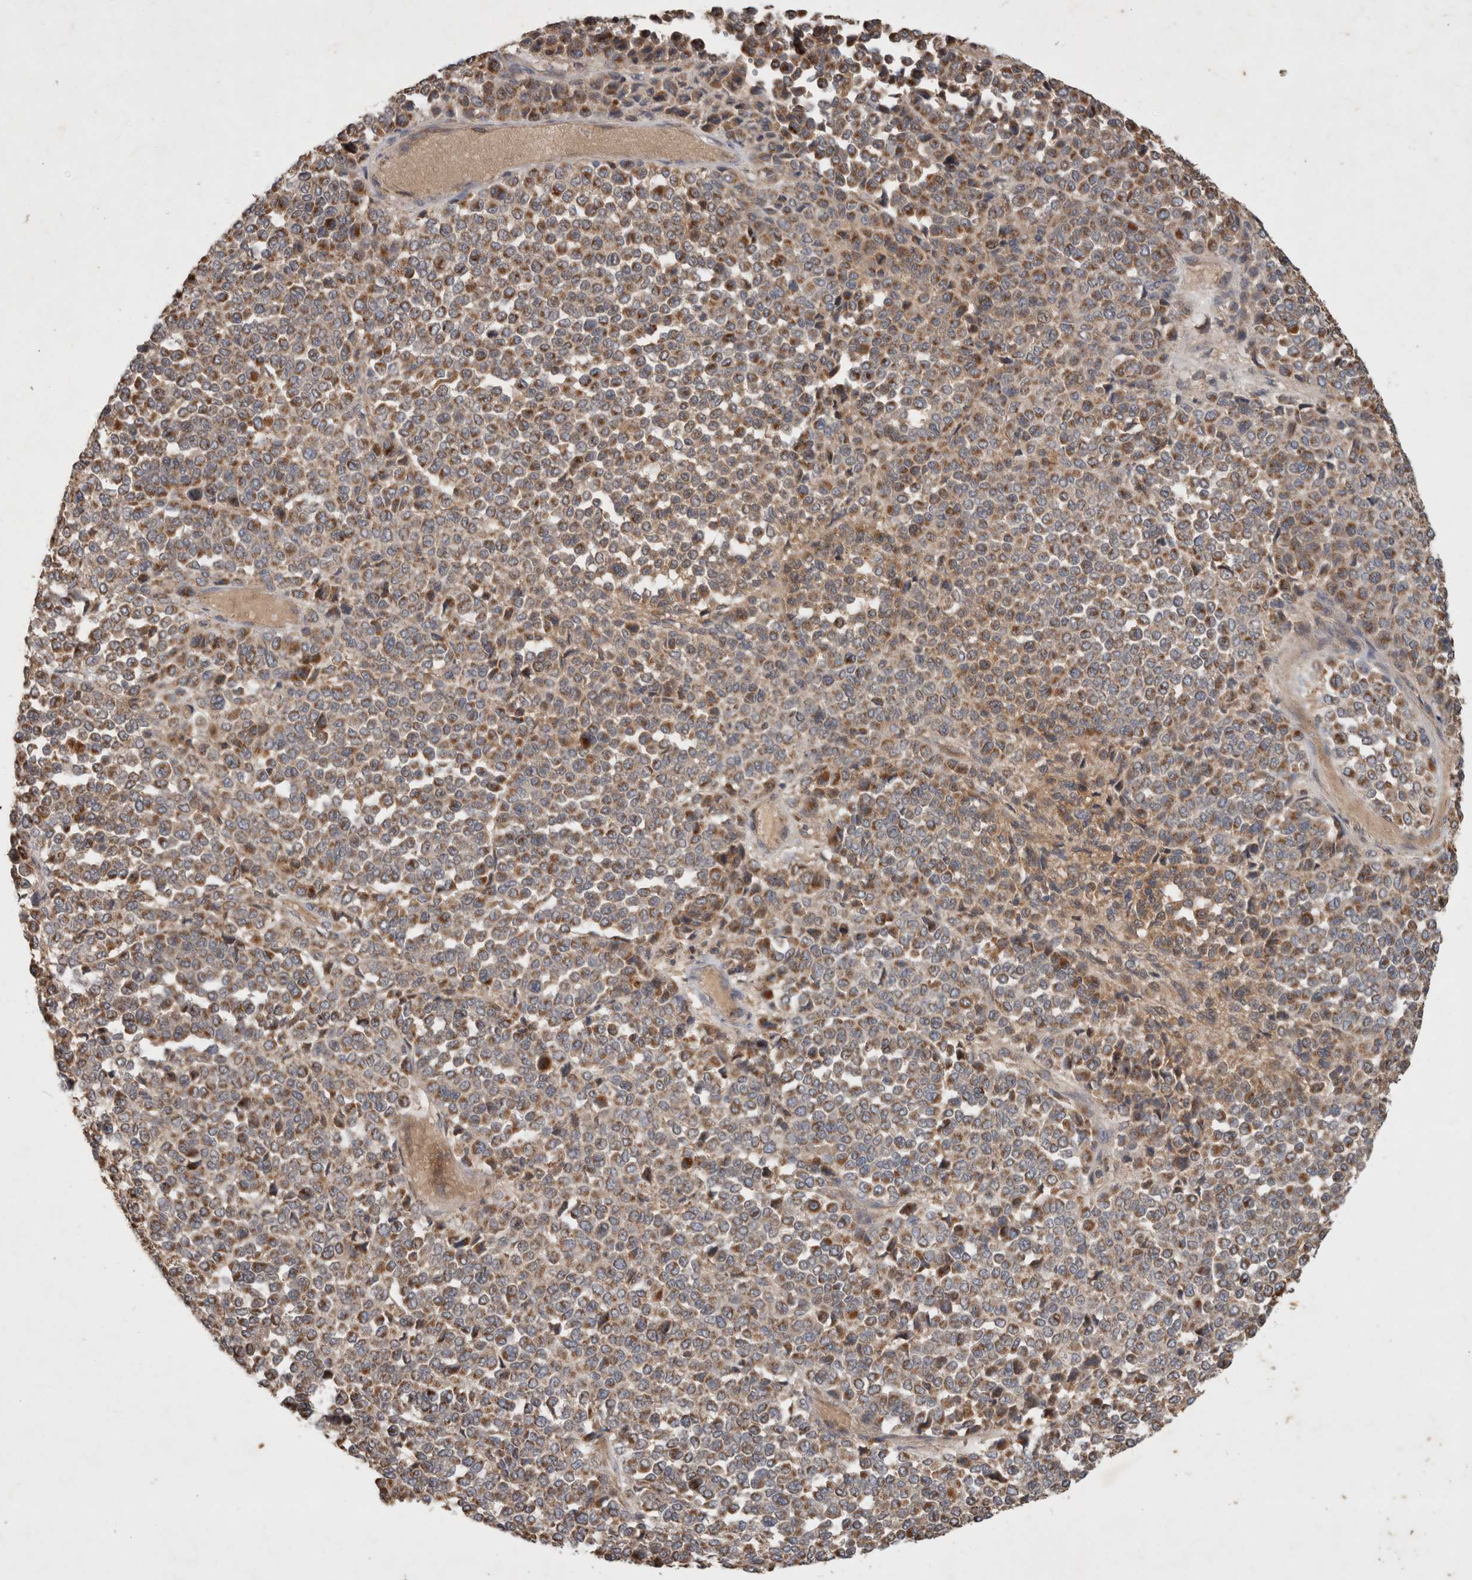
{"staining": {"intensity": "moderate", "quantity": ">75%", "location": "cytoplasmic/membranous"}, "tissue": "melanoma", "cell_type": "Tumor cells", "image_type": "cancer", "snomed": [{"axis": "morphology", "description": "Malignant melanoma, Metastatic site"}, {"axis": "topography", "description": "Pancreas"}], "caption": "Human malignant melanoma (metastatic site) stained with a protein marker demonstrates moderate staining in tumor cells.", "gene": "SERAC1", "patient": {"sex": "female", "age": 30}}